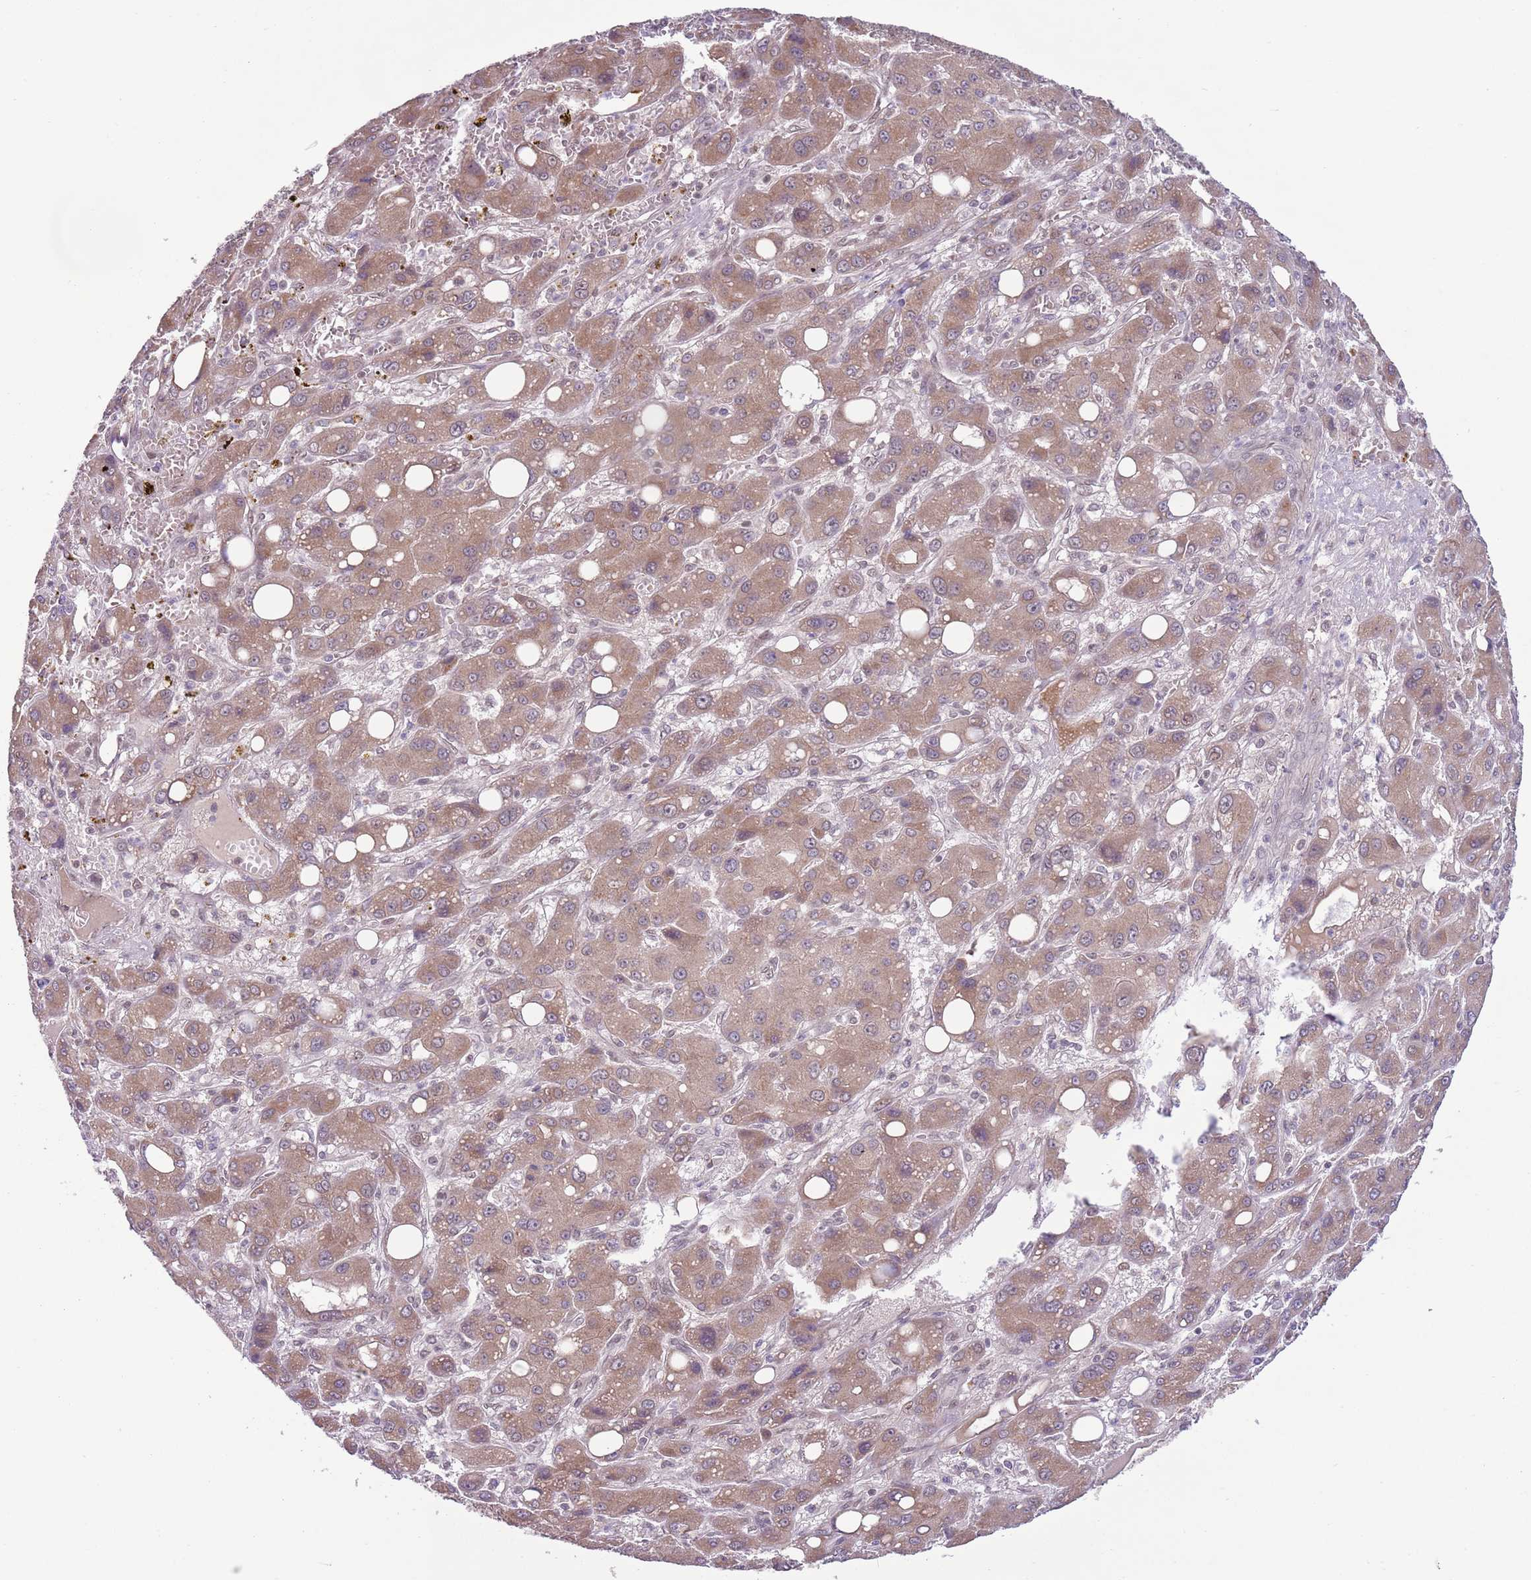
{"staining": {"intensity": "weak", "quantity": ">75%", "location": "cytoplasmic/membranous"}, "tissue": "liver cancer", "cell_type": "Tumor cells", "image_type": "cancer", "snomed": [{"axis": "morphology", "description": "Carcinoma, Hepatocellular, NOS"}, {"axis": "topography", "description": "Liver"}], "caption": "Liver cancer stained with a protein marker demonstrates weak staining in tumor cells.", "gene": "TM2D1", "patient": {"sex": "male", "age": 55}}